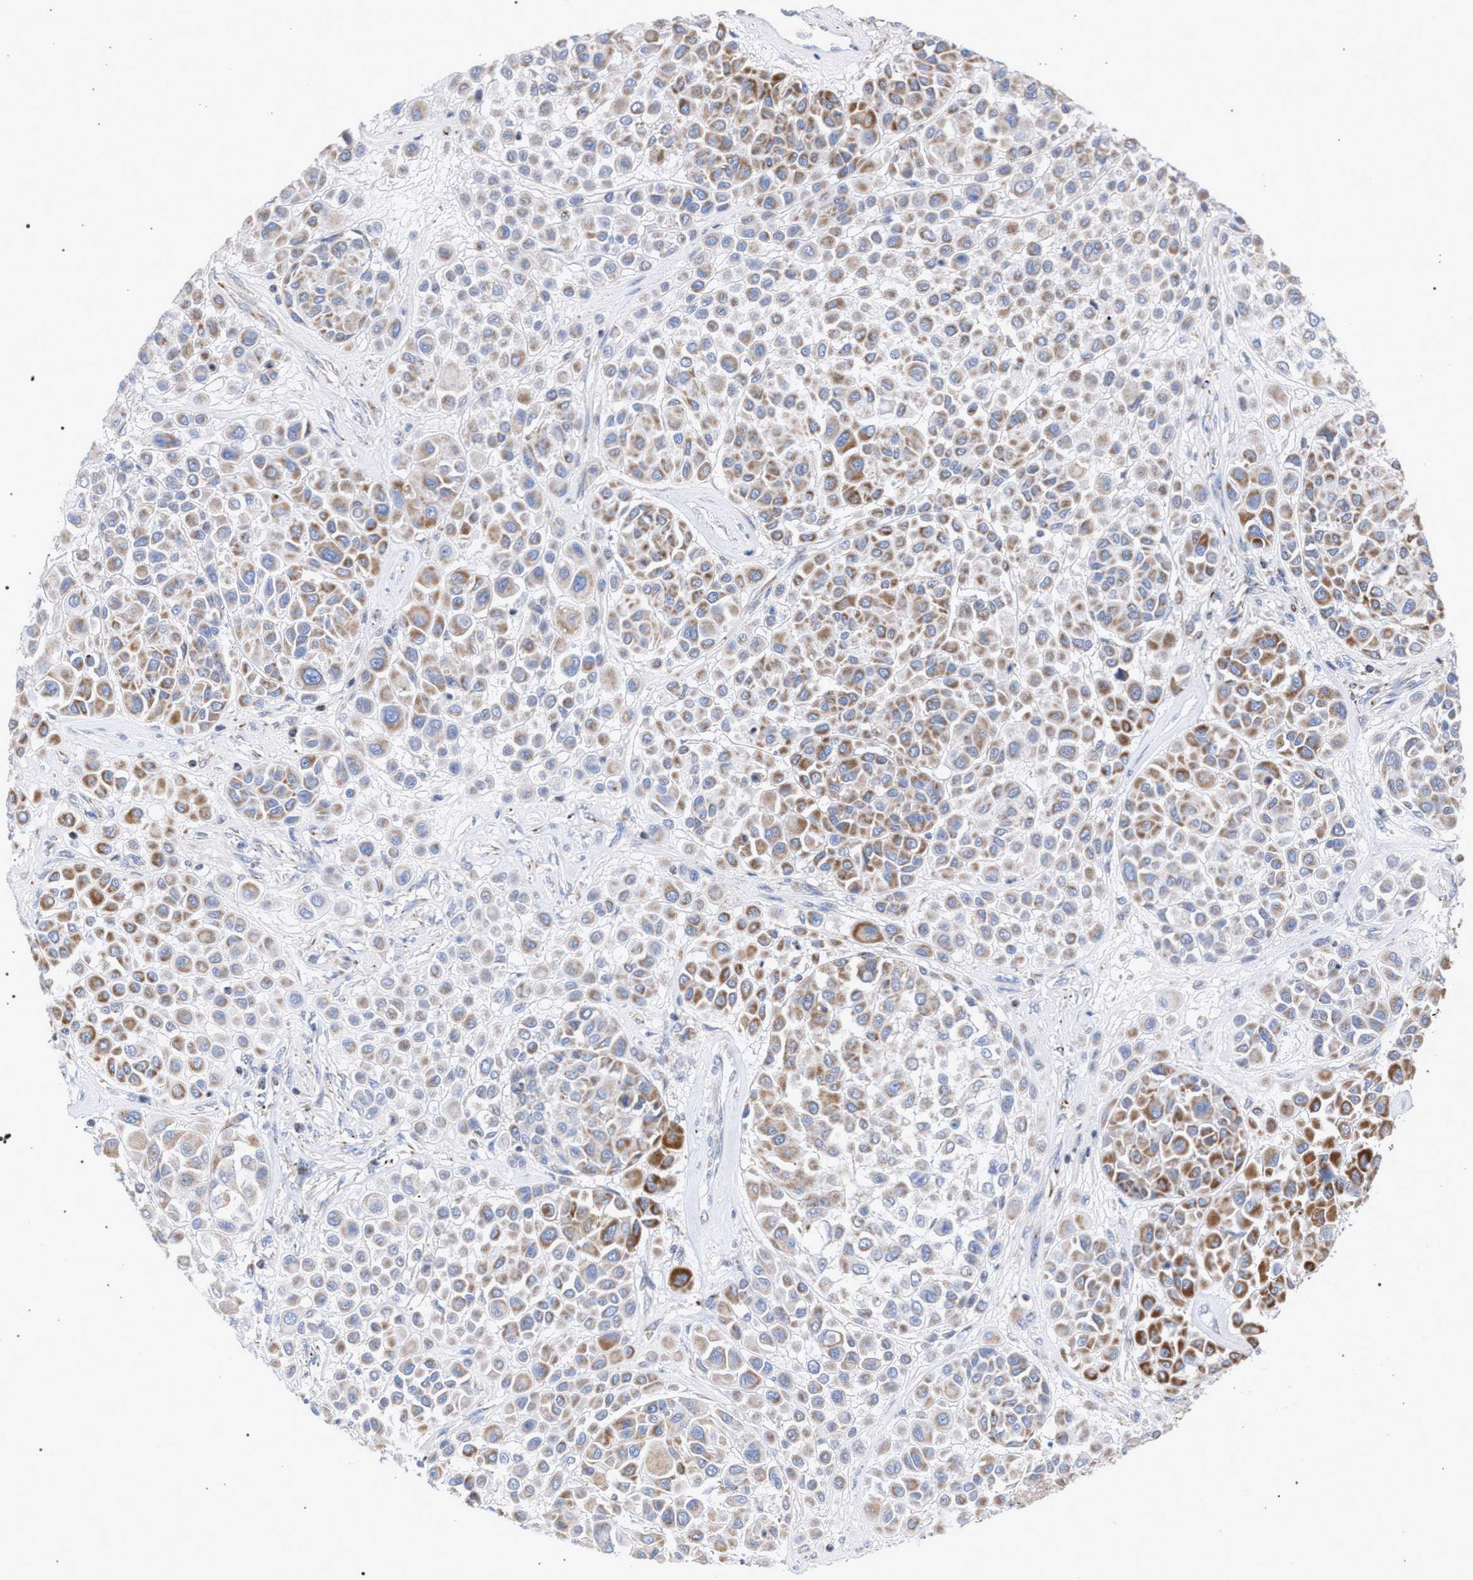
{"staining": {"intensity": "moderate", "quantity": ">75%", "location": "cytoplasmic/membranous"}, "tissue": "melanoma", "cell_type": "Tumor cells", "image_type": "cancer", "snomed": [{"axis": "morphology", "description": "Malignant melanoma, Metastatic site"}, {"axis": "topography", "description": "Soft tissue"}], "caption": "Immunohistochemical staining of malignant melanoma (metastatic site) reveals moderate cytoplasmic/membranous protein expression in approximately >75% of tumor cells.", "gene": "ECI2", "patient": {"sex": "male", "age": 41}}